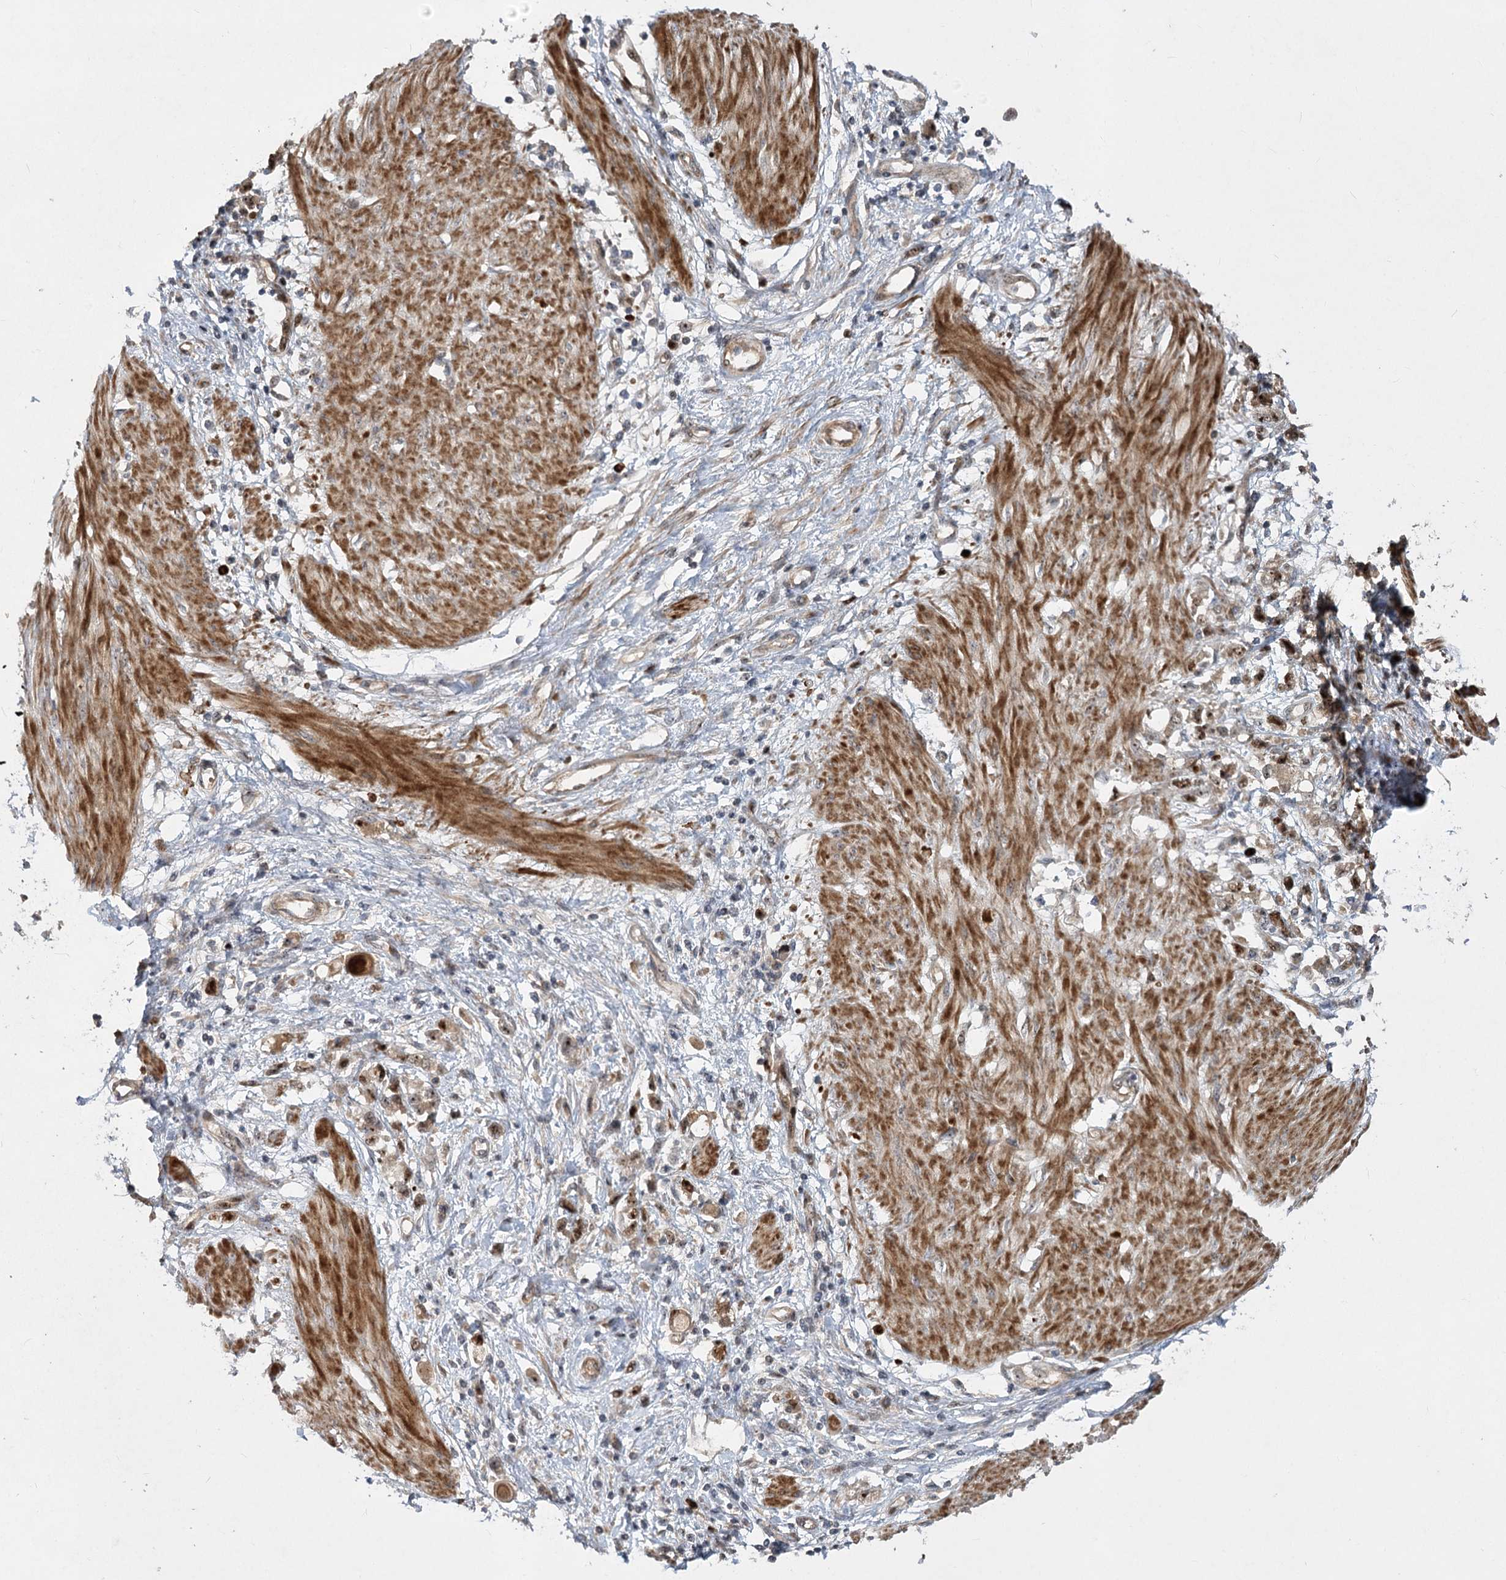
{"staining": {"intensity": "moderate", "quantity": "25%-75%", "location": "nuclear"}, "tissue": "stomach cancer", "cell_type": "Tumor cells", "image_type": "cancer", "snomed": [{"axis": "morphology", "description": "Adenocarcinoma, NOS"}, {"axis": "topography", "description": "Stomach"}], "caption": "The histopathology image demonstrates a brown stain indicating the presence of a protein in the nuclear of tumor cells in stomach adenocarcinoma.", "gene": "PIK3C2A", "patient": {"sex": "female", "age": 76}}